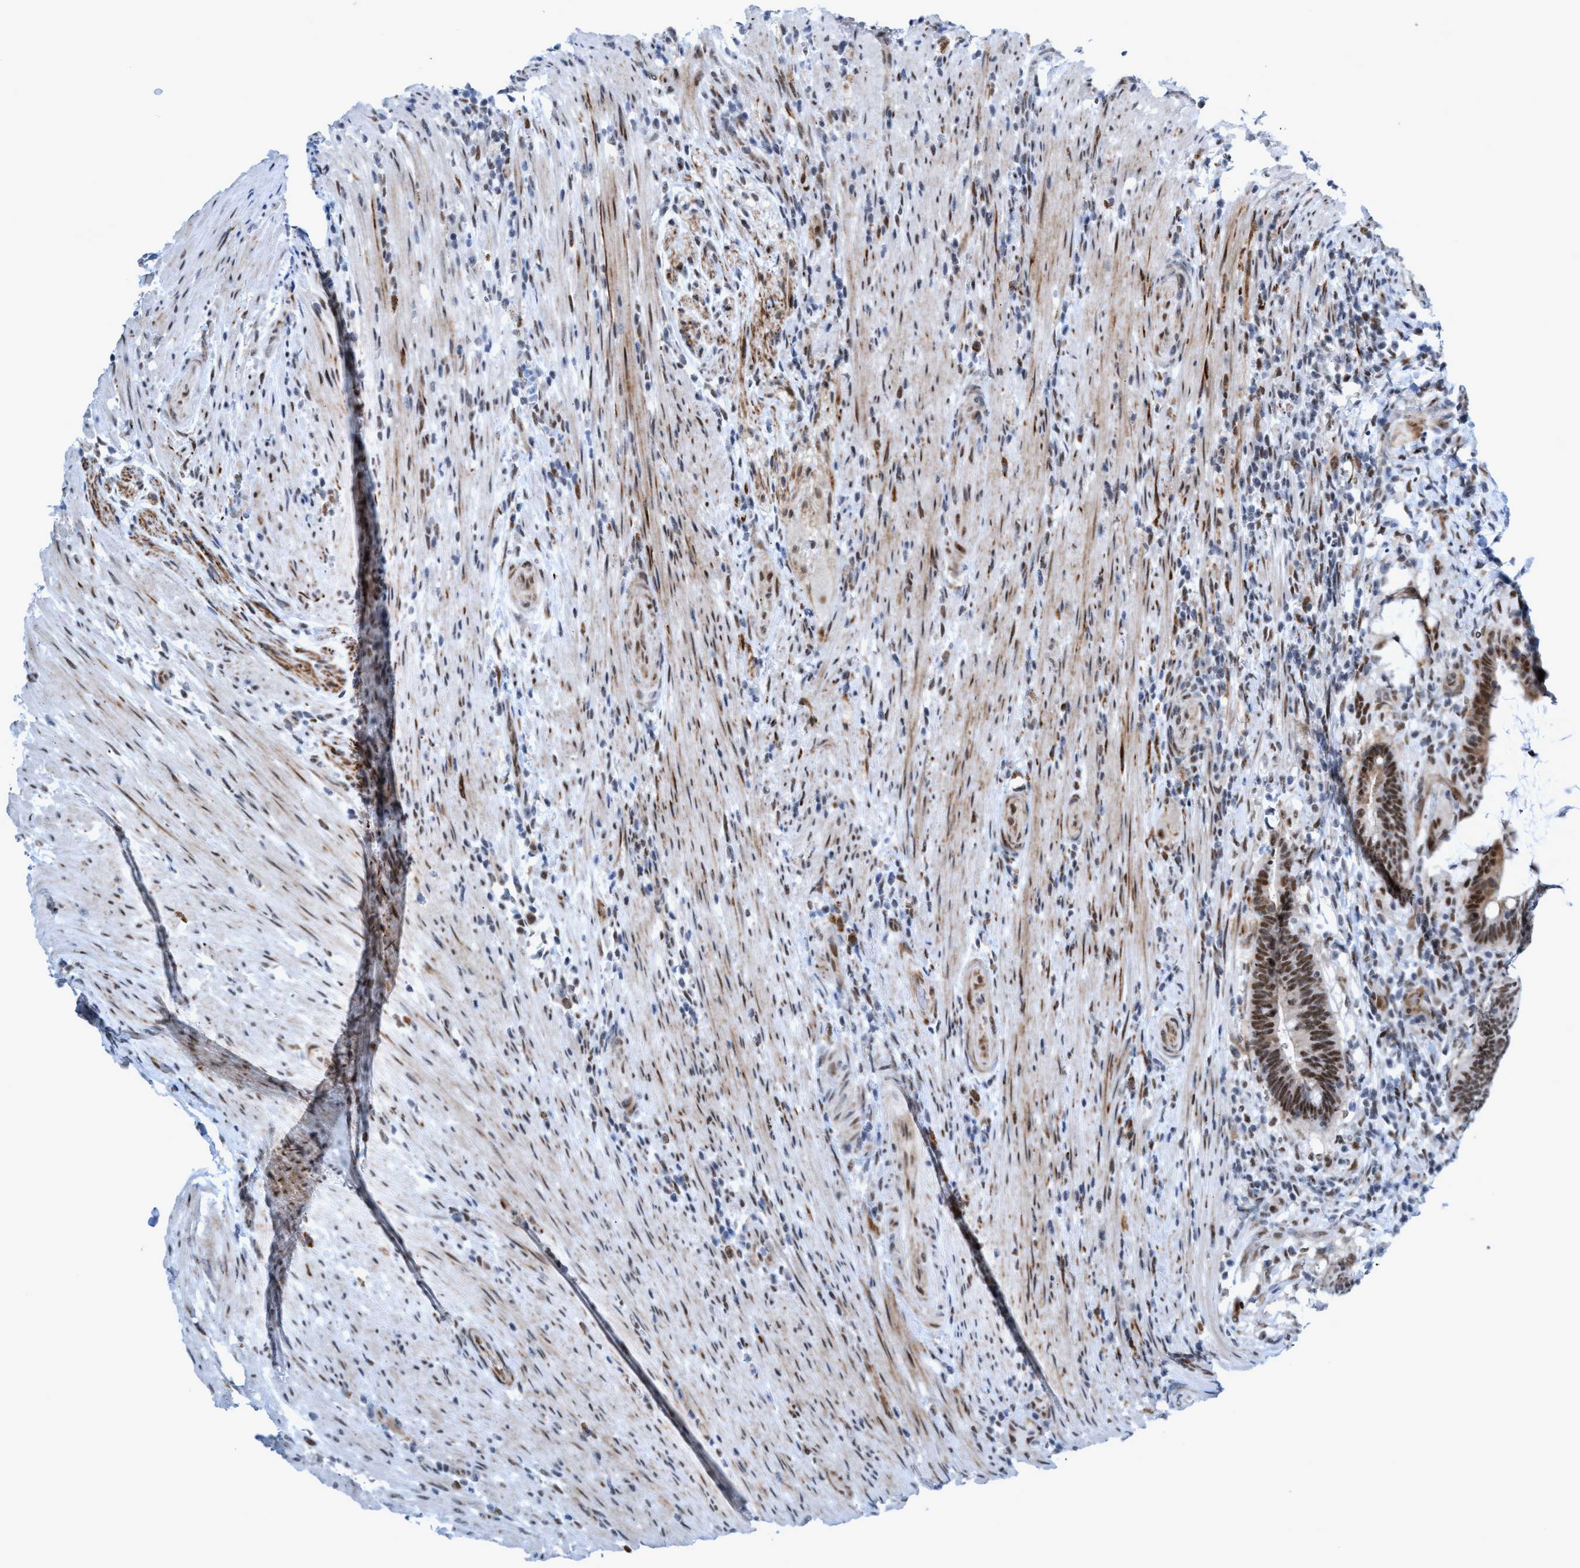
{"staining": {"intensity": "moderate", "quantity": "<25%", "location": "nuclear"}, "tissue": "colorectal cancer", "cell_type": "Tumor cells", "image_type": "cancer", "snomed": [{"axis": "morphology", "description": "Adenocarcinoma, NOS"}, {"axis": "topography", "description": "Colon"}], "caption": "Immunohistochemical staining of colorectal cancer shows moderate nuclear protein staining in approximately <25% of tumor cells. The protein of interest is stained brown, and the nuclei are stained in blue (DAB IHC with brightfield microscopy, high magnification).", "gene": "CWC27", "patient": {"sex": "female", "age": 66}}